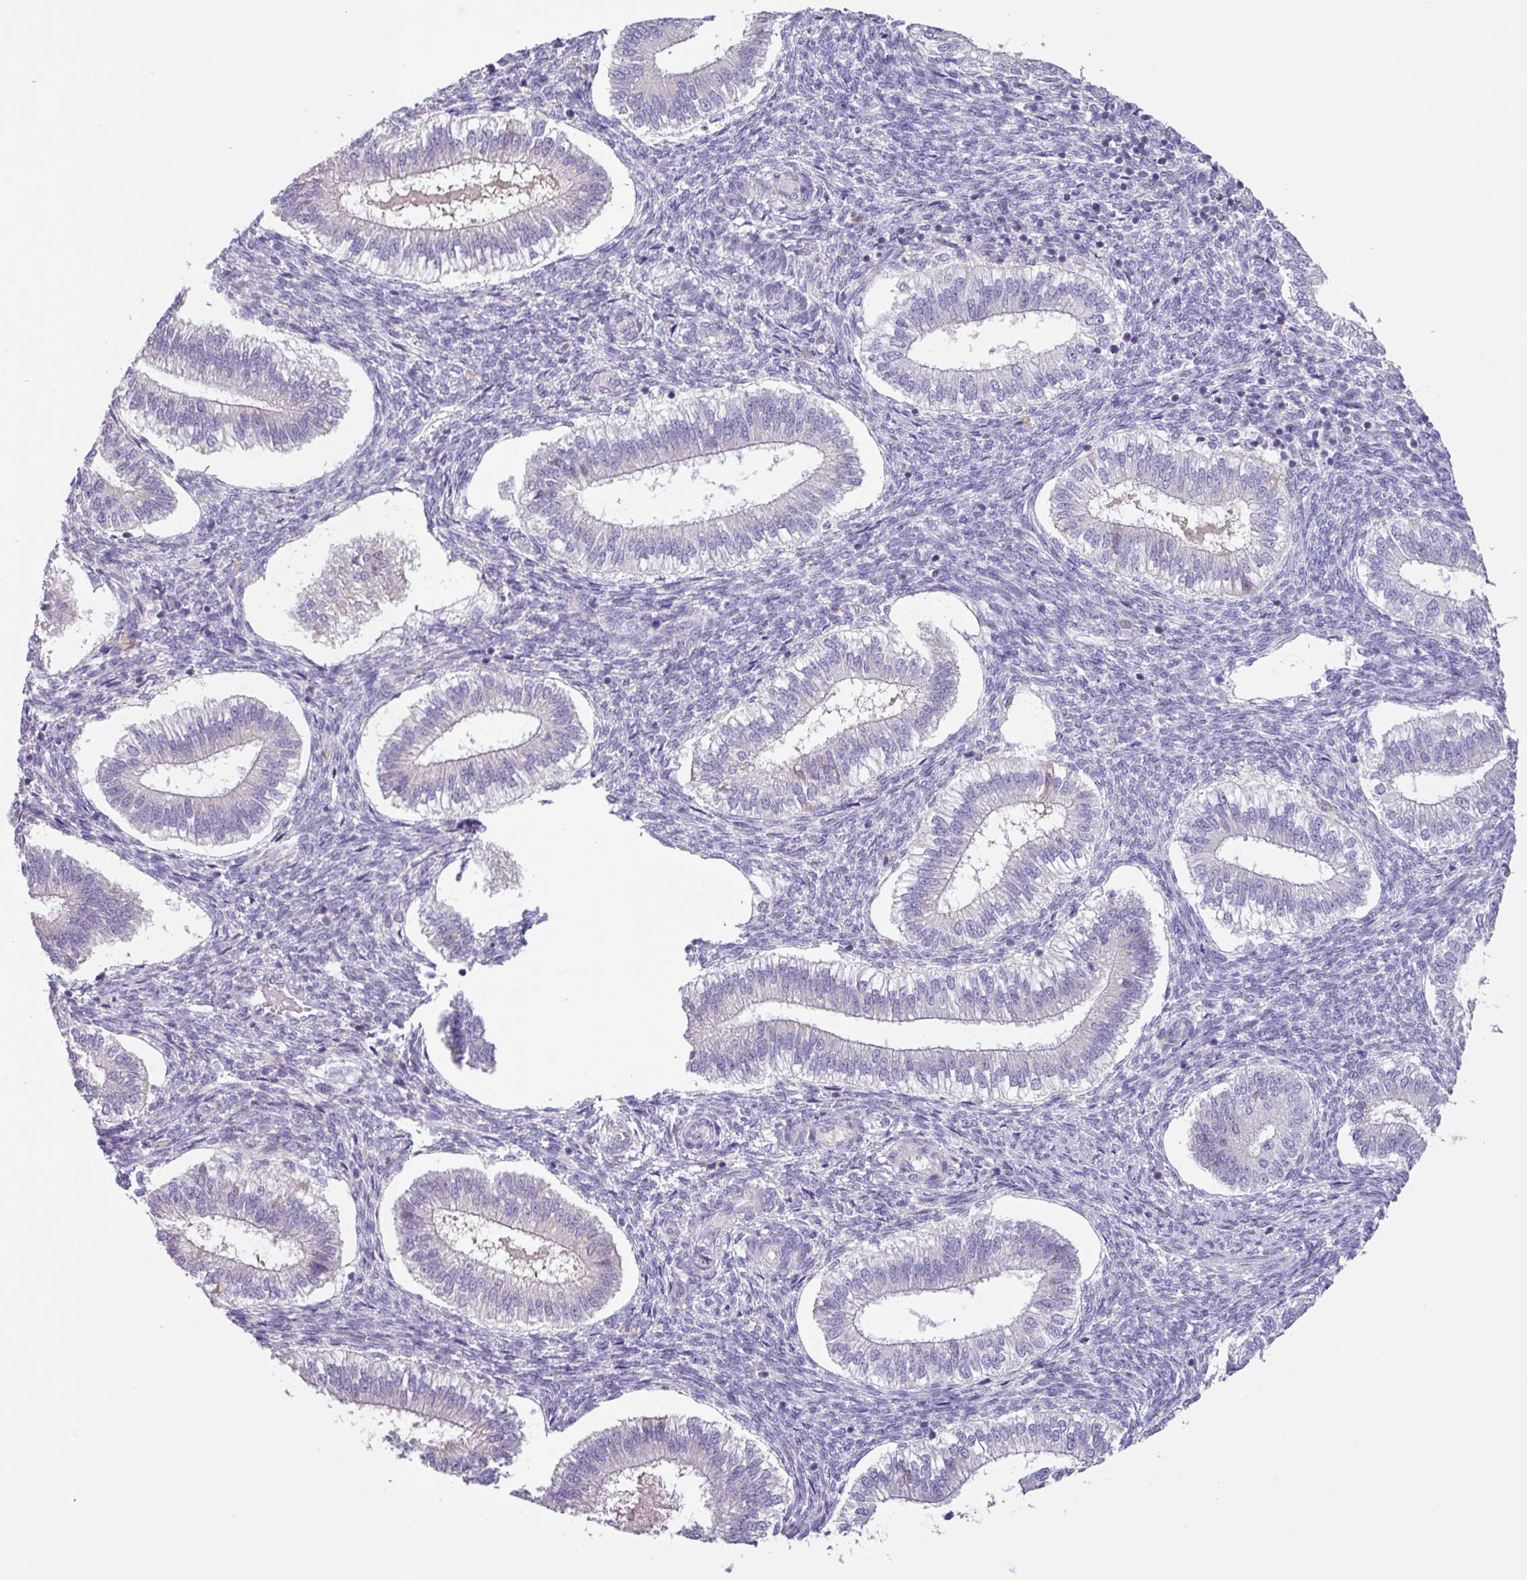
{"staining": {"intensity": "negative", "quantity": "none", "location": "none"}, "tissue": "endometrium", "cell_type": "Cells in endometrial stroma", "image_type": "normal", "snomed": [{"axis": "morphology", "description": "Normal tissue, NOS"}, {"axis": "topography", "description": "Endometrium"}], "caption": "Immunohistochemistry (IHC) photomicrograph of normal endometrium stained for a protein (brown), which displays no staining in cells in endometrial stroma.", "gene": "SFTPB", "patient": {"sex": "female", "age": 25}}